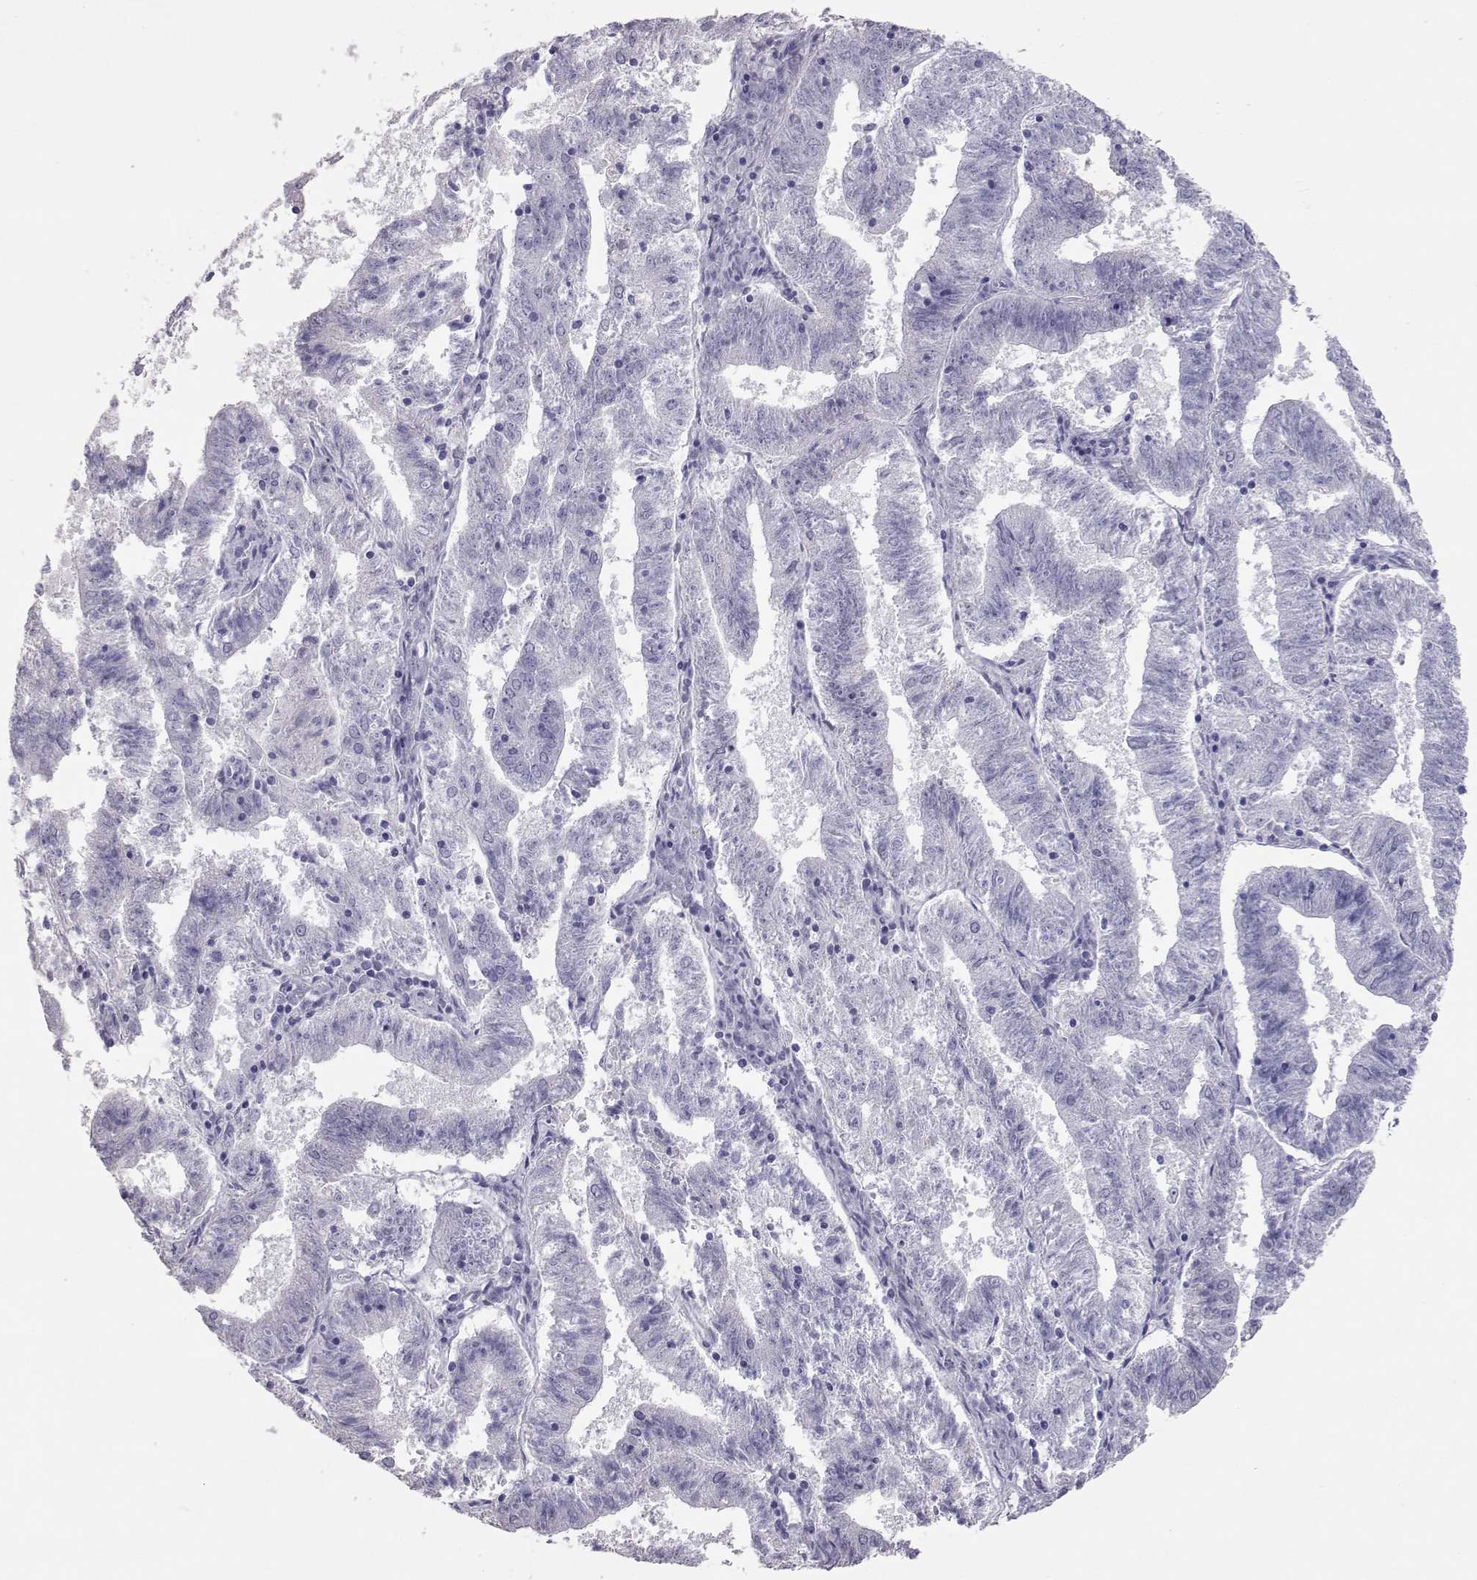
{"staining": {"intensity": "negative", "quantity": "none", "location": "none"}, "tissue": "endometrial cancer", "cell_type": "Tumor cells", "image_type": "cancer", "snomed": [{"axis": "morphology", "description": "Adenocarcinoma, NOS"}, {"axis": "topography", "description": "Endometrium"}], "caption": "Tumor cells are negative for brown protein staining in endometrial cancer.", "gene": "PMCH", "patient": {"sex": "female", "age": 82}}